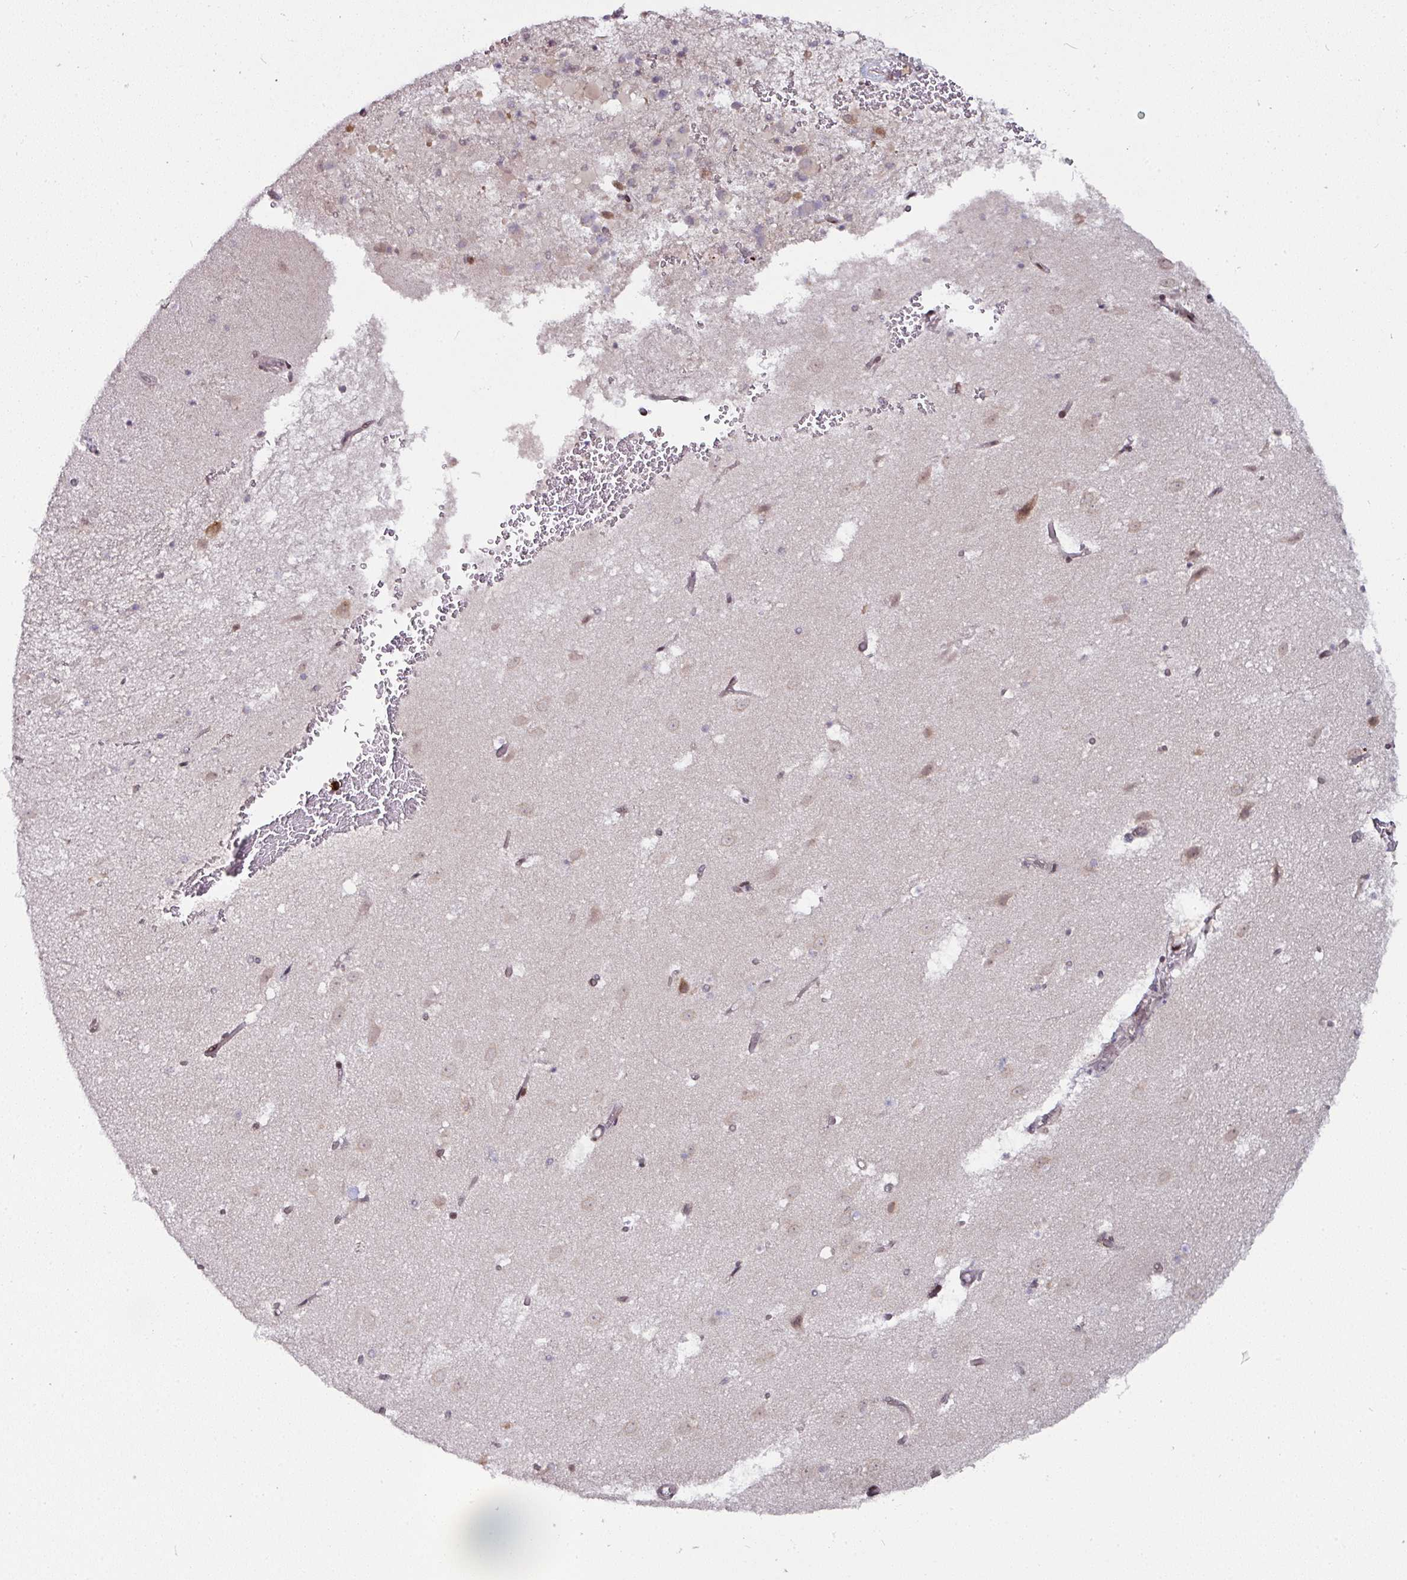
{"staining": {"intensity": "weak", "quantity": "<25%", "location": "cytoplasmic/membranous"}, "tissue": "caudate", "cell_type": "Glial cells", "image_type": "normal", "snomed": [{"axis": "morphology", "description": "Normal tissue, NOS"}, {"axis": "topography", "description": "Lateral ventricle wall"}], "caption": "Immunohistochemical staining of benign caudate demonstrates no significant staining in glial cells. The staining is performed using DAB brown chromogen with nuclei counter-stained in using hematoxylin.", "gene": "APOLD1", "patient": {"sex": "male", "age": 37}}